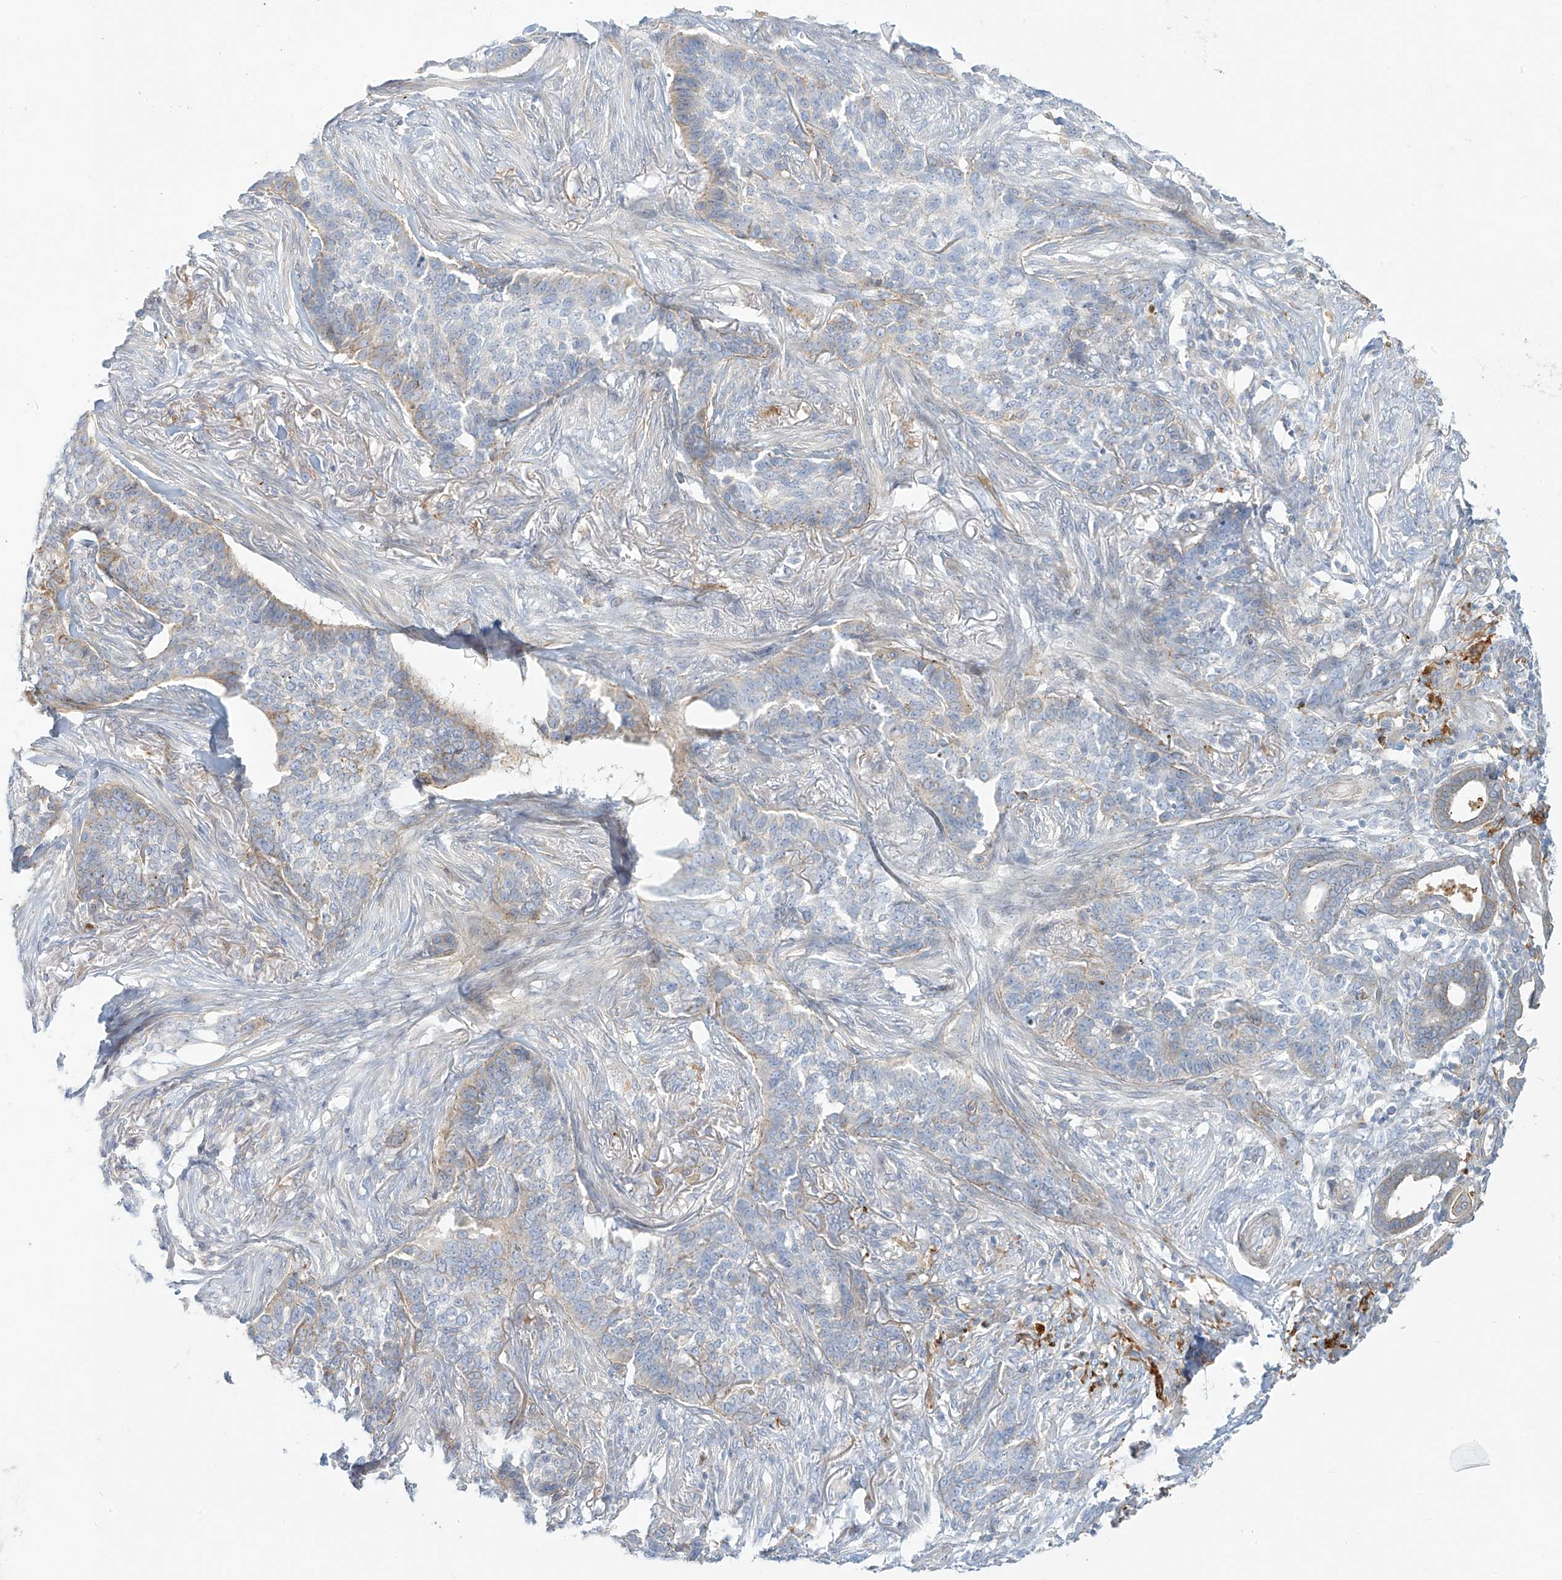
{"staining": {"intensity": "weak", "quantity": "<25%", "location": "cytoplasmic/membranous"}, "tissue": "skin cancer", "cell_type": "Tumor cells", "image_type": "cancer", "snomed": [{"axis": "morphology", "description": "Basal cell carcinoma"}, {"axis": "topography", "description": "Skin"}], "caption": "Skin cancer was stained to show a protein in brown. There is no significant expression in tumor cells.", "gene": "PCYOX1", "patient": {"sex": "male", "age": 85}}